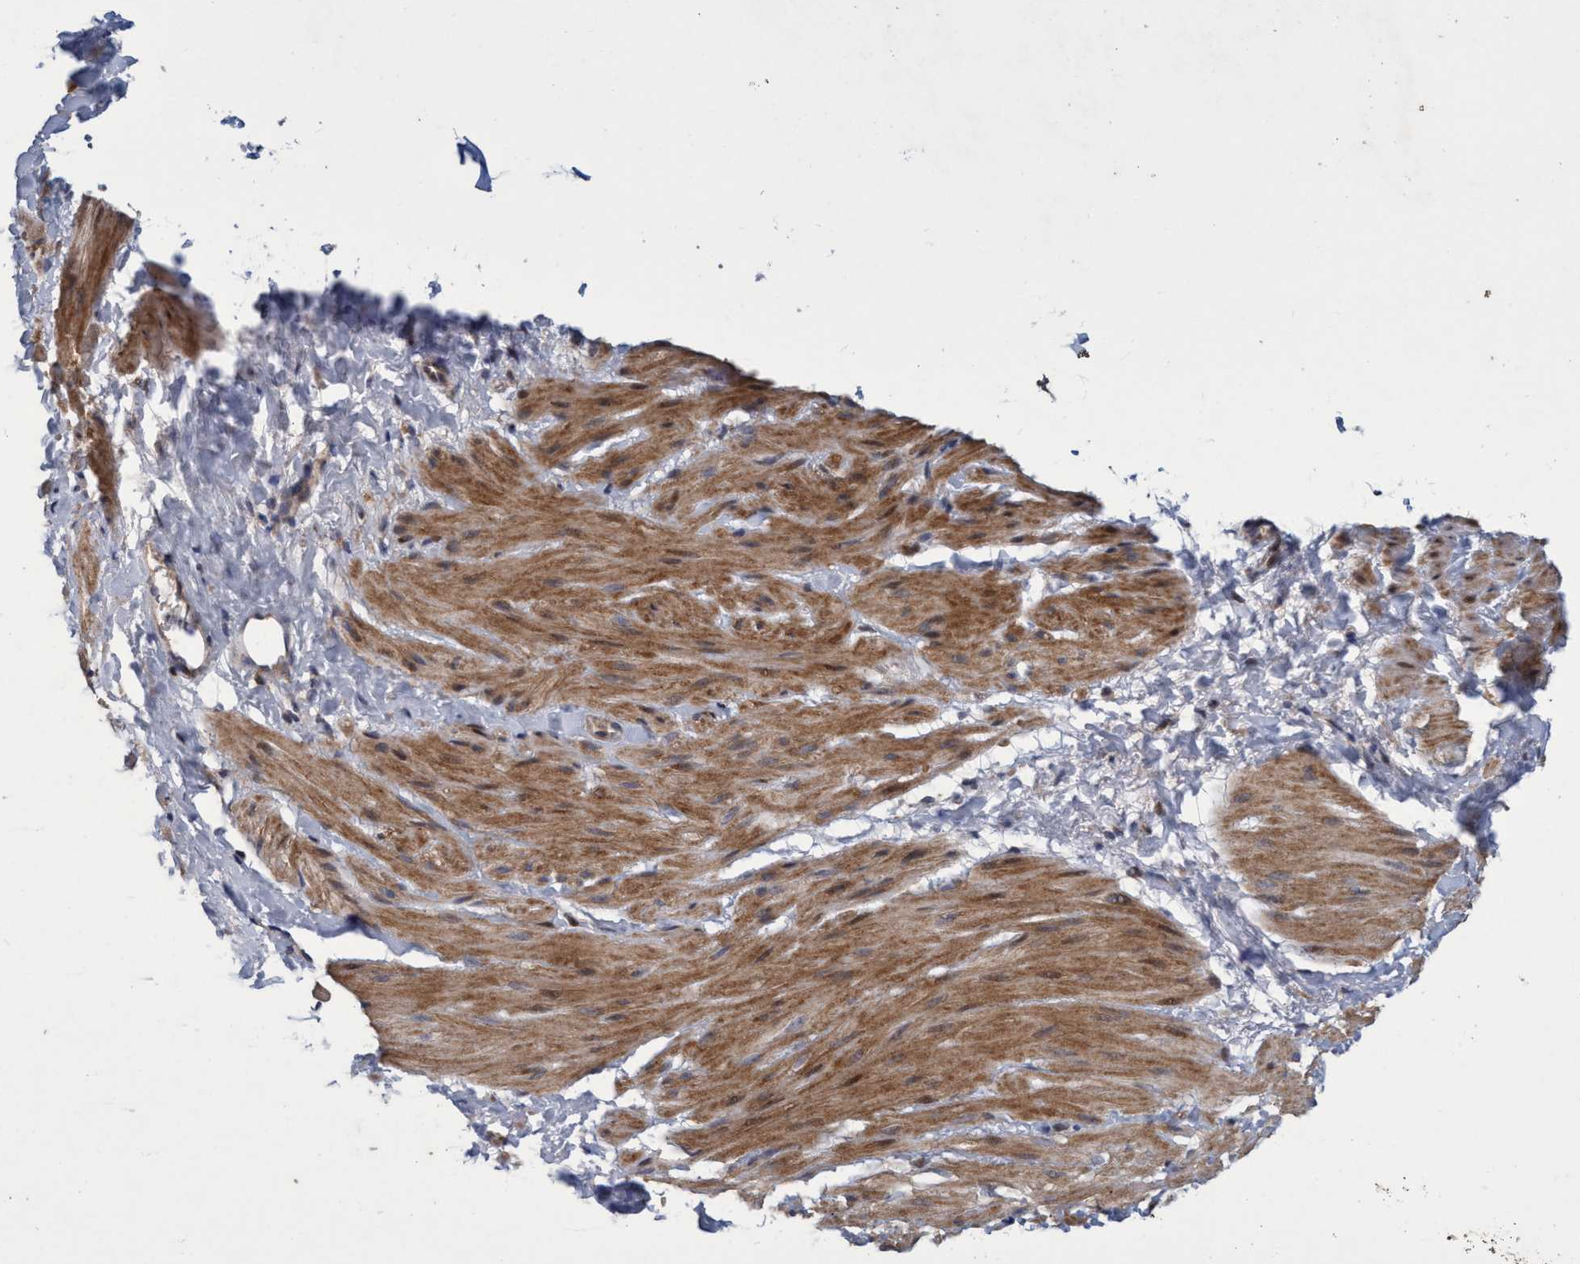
{"staining": {"intensity": "moderate", "quantity": "25%-75%", "location": "cytoplasmic/membranous"}, "tissue": "smooth muscle", "cell_type": "Smooth muscle cells", "image_type": "normal", "snomed": [{"axis": "morphology", "description": "Normal tissue, NOS"}, {"axis": "topography", "description": "Smooth muscle"}], "caption": "Human smooth muscle stained with a brown dye shows moderate cytoplasmic/membranous positive expression in approximately 25%-75% of smooth muscle cells.", "gene": "ZNF677", "patient": {"sex": "male", "age": 16}}